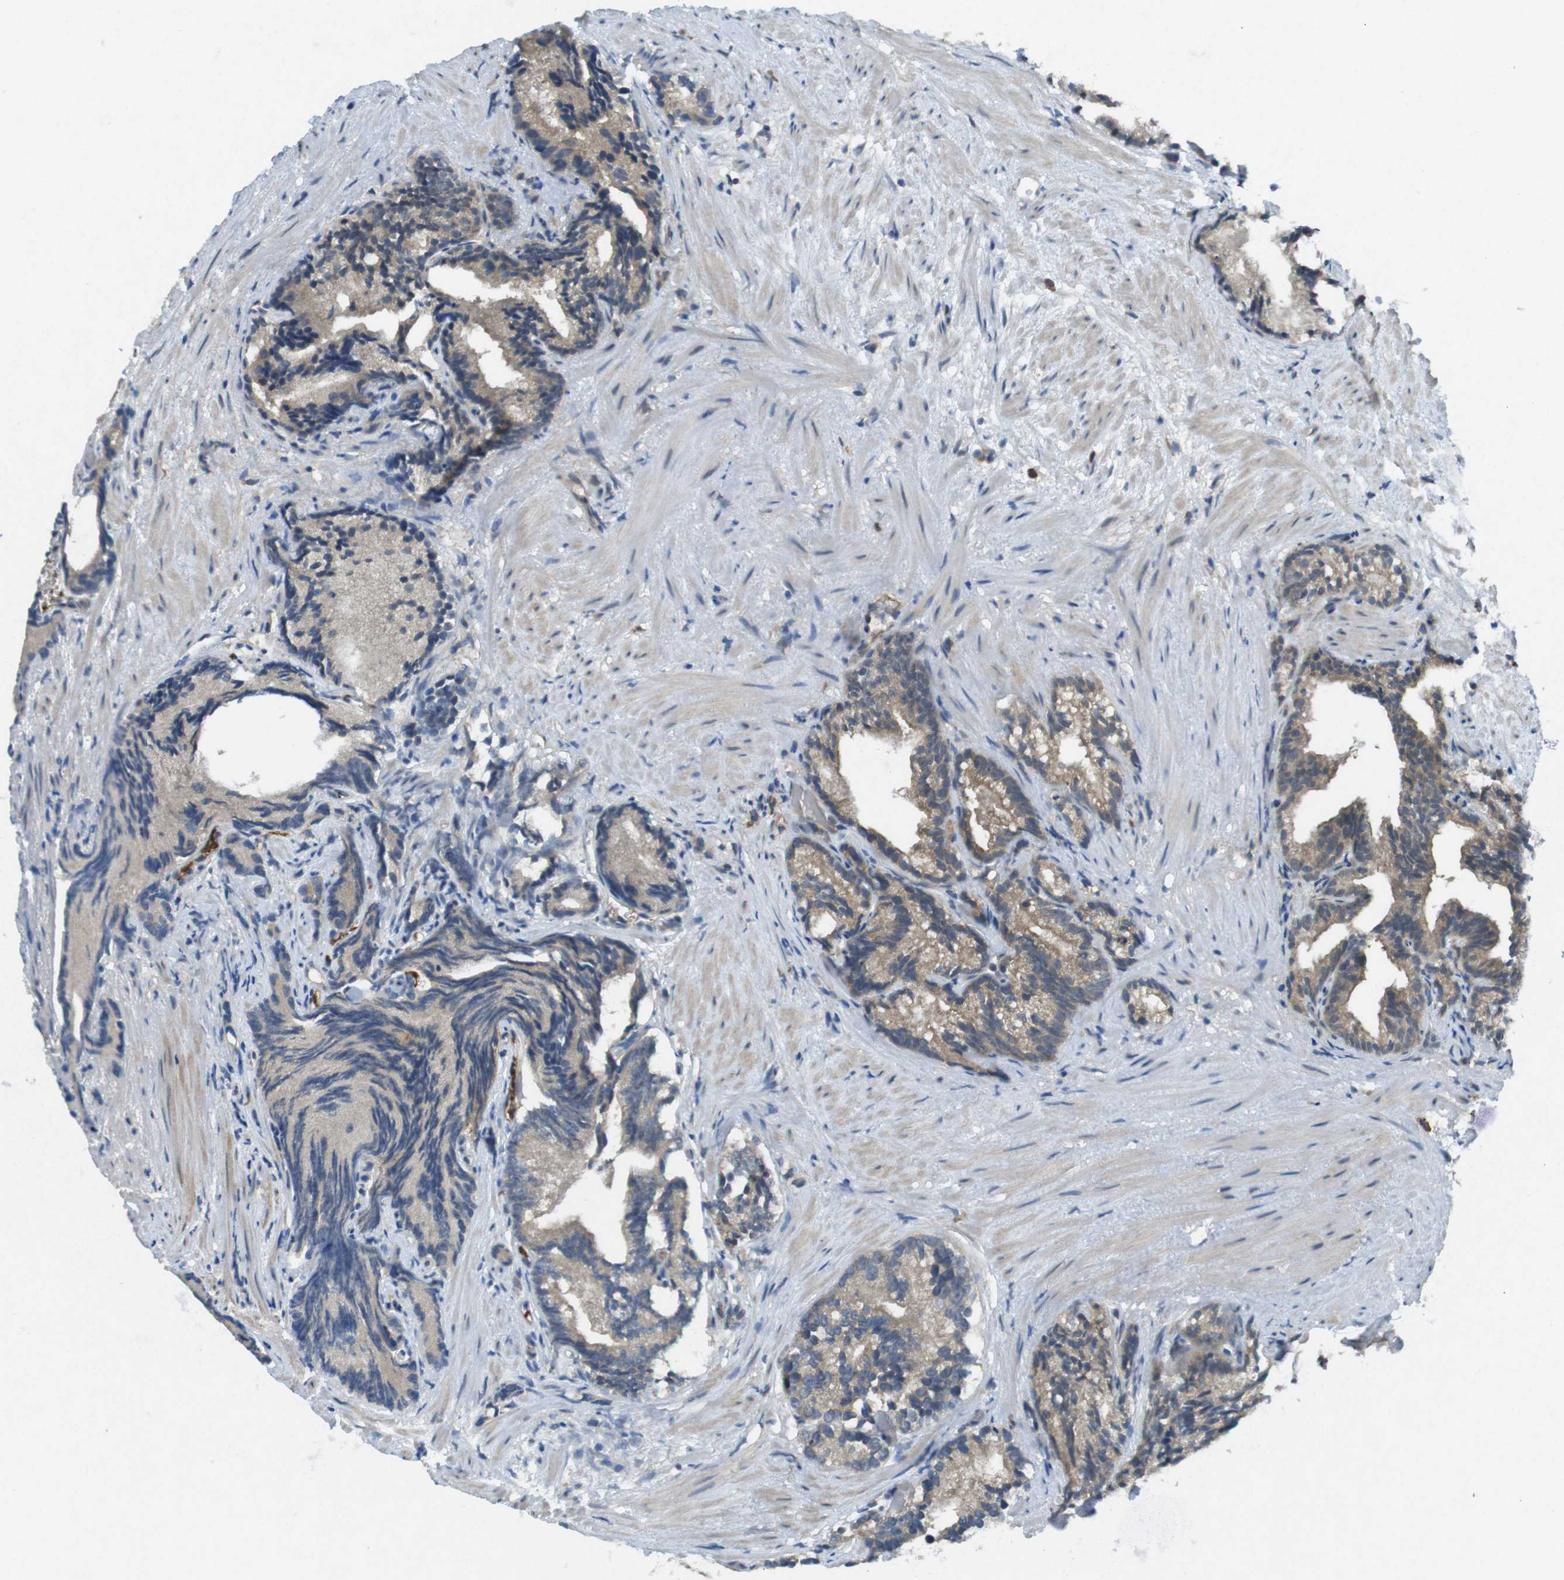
{"staining": {"intensity": "weak", "quantity": ">75%", "location": "cytoplasmic/membranous"}, "tissue": "prostate cancer", "cell_type": "Tumor cells", "image_type": "cancer", "snomed": [{"axis": "morphology", "description": "Adenocarcinoma, Low grade"}, {"axis": "topography", "description": "Prostate"}], "caption": "A photomicrograph of human prostate cancer stained for a protein displays weak cytoplasmic/membranous brown staining in tumor cells.", "gene": "SUGT1", "patient": {"sex": "male", "age": 89}}